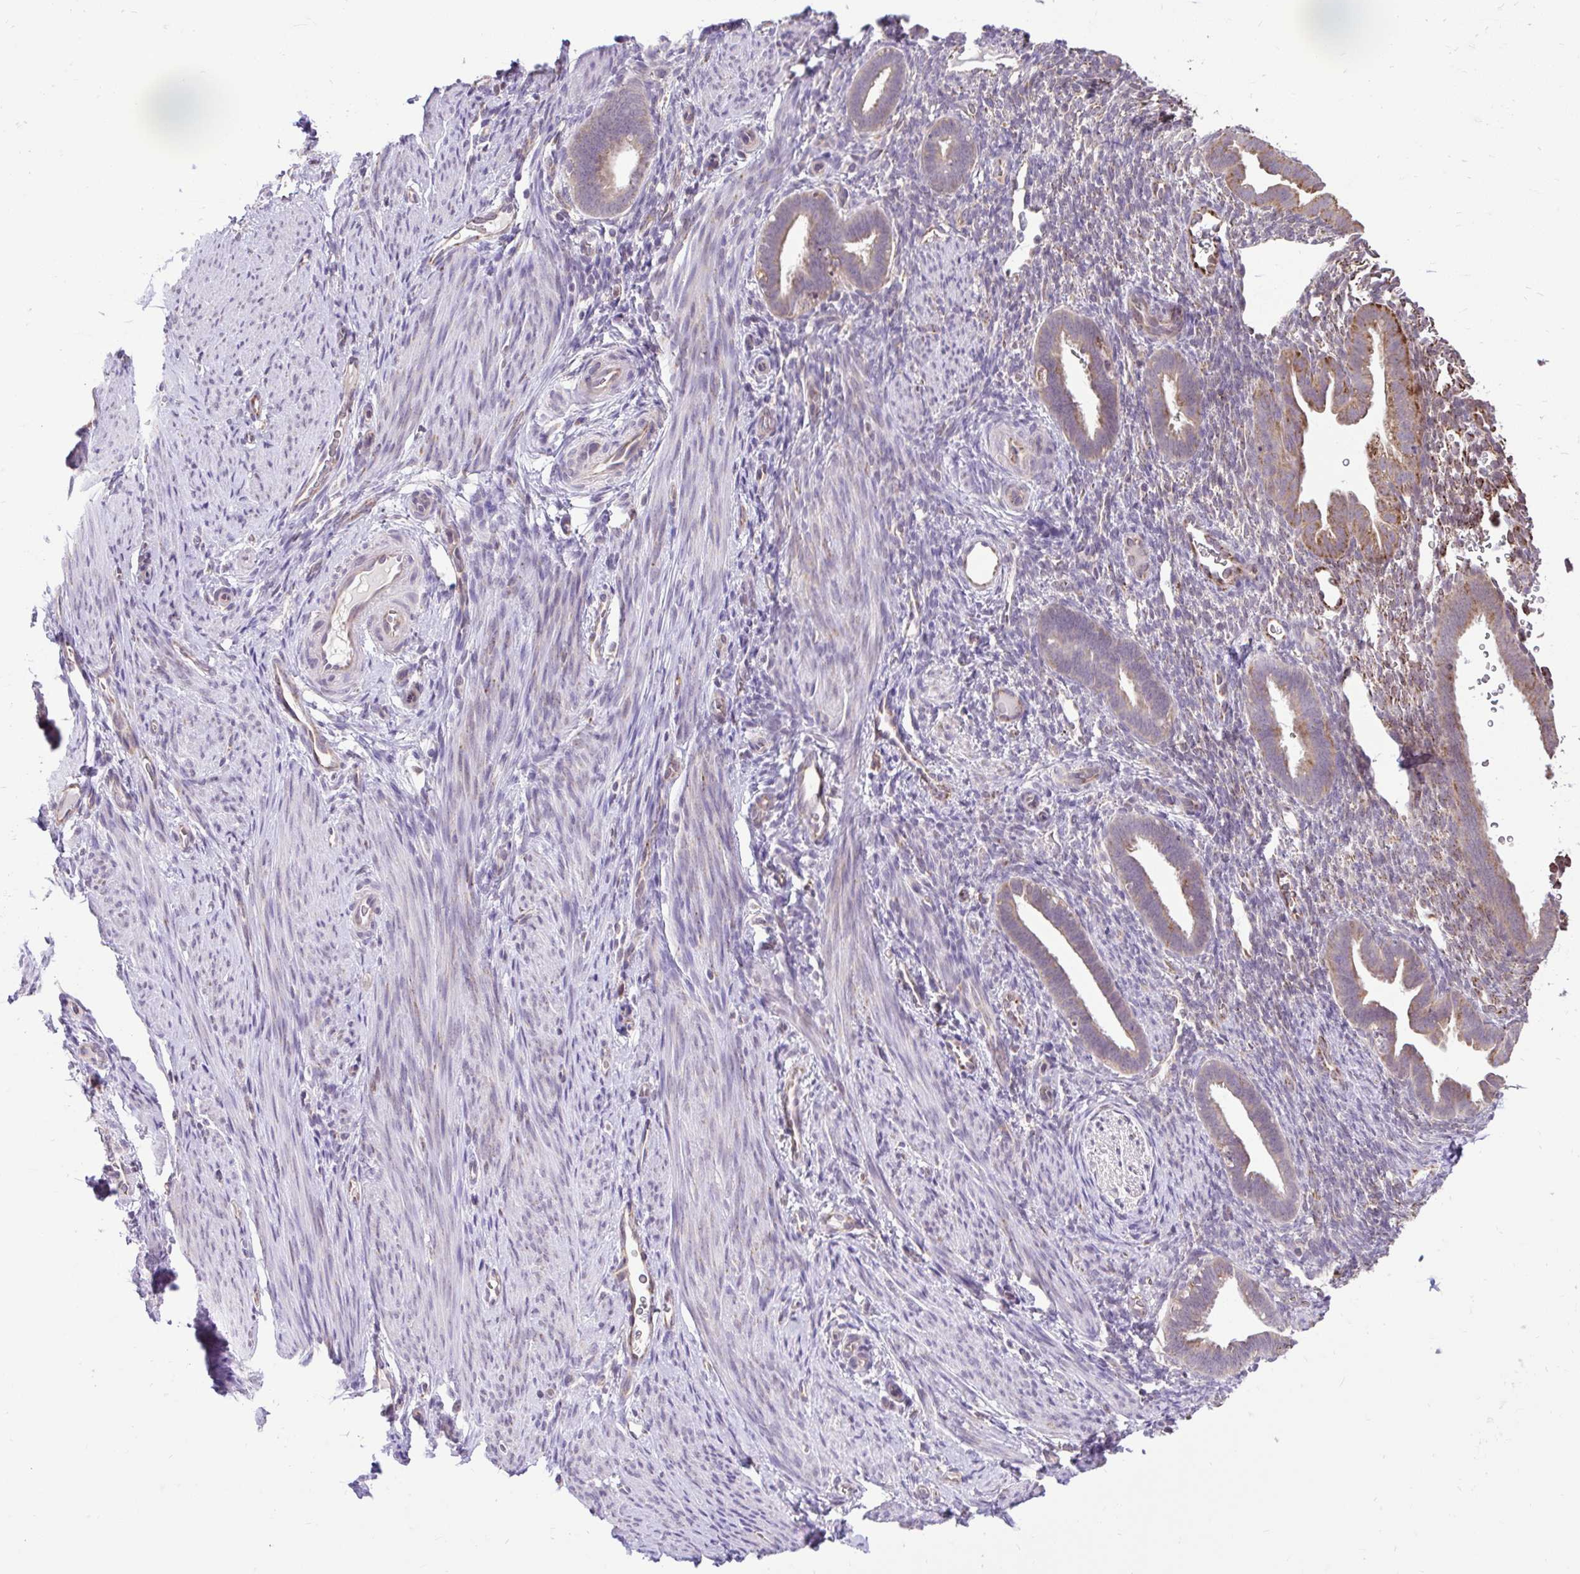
{"staining": {"intensity": "negative", "quantity": "none", "location": "none"}, "tissue": "endometrium", "cell_type": "Cells in endometrial stroma", "image_type": "normal", "snomed": [{"axis": "morphology", "description": "Normal tissue, NOS"}, {"axis": "topography", "description": "Endometrium"}], "caption": "Cells in endometrial stroma show no significant expression in unremarkable endometrium.", "gene": "PYCR2", "patient": {"sex": "female", "age": 34}}